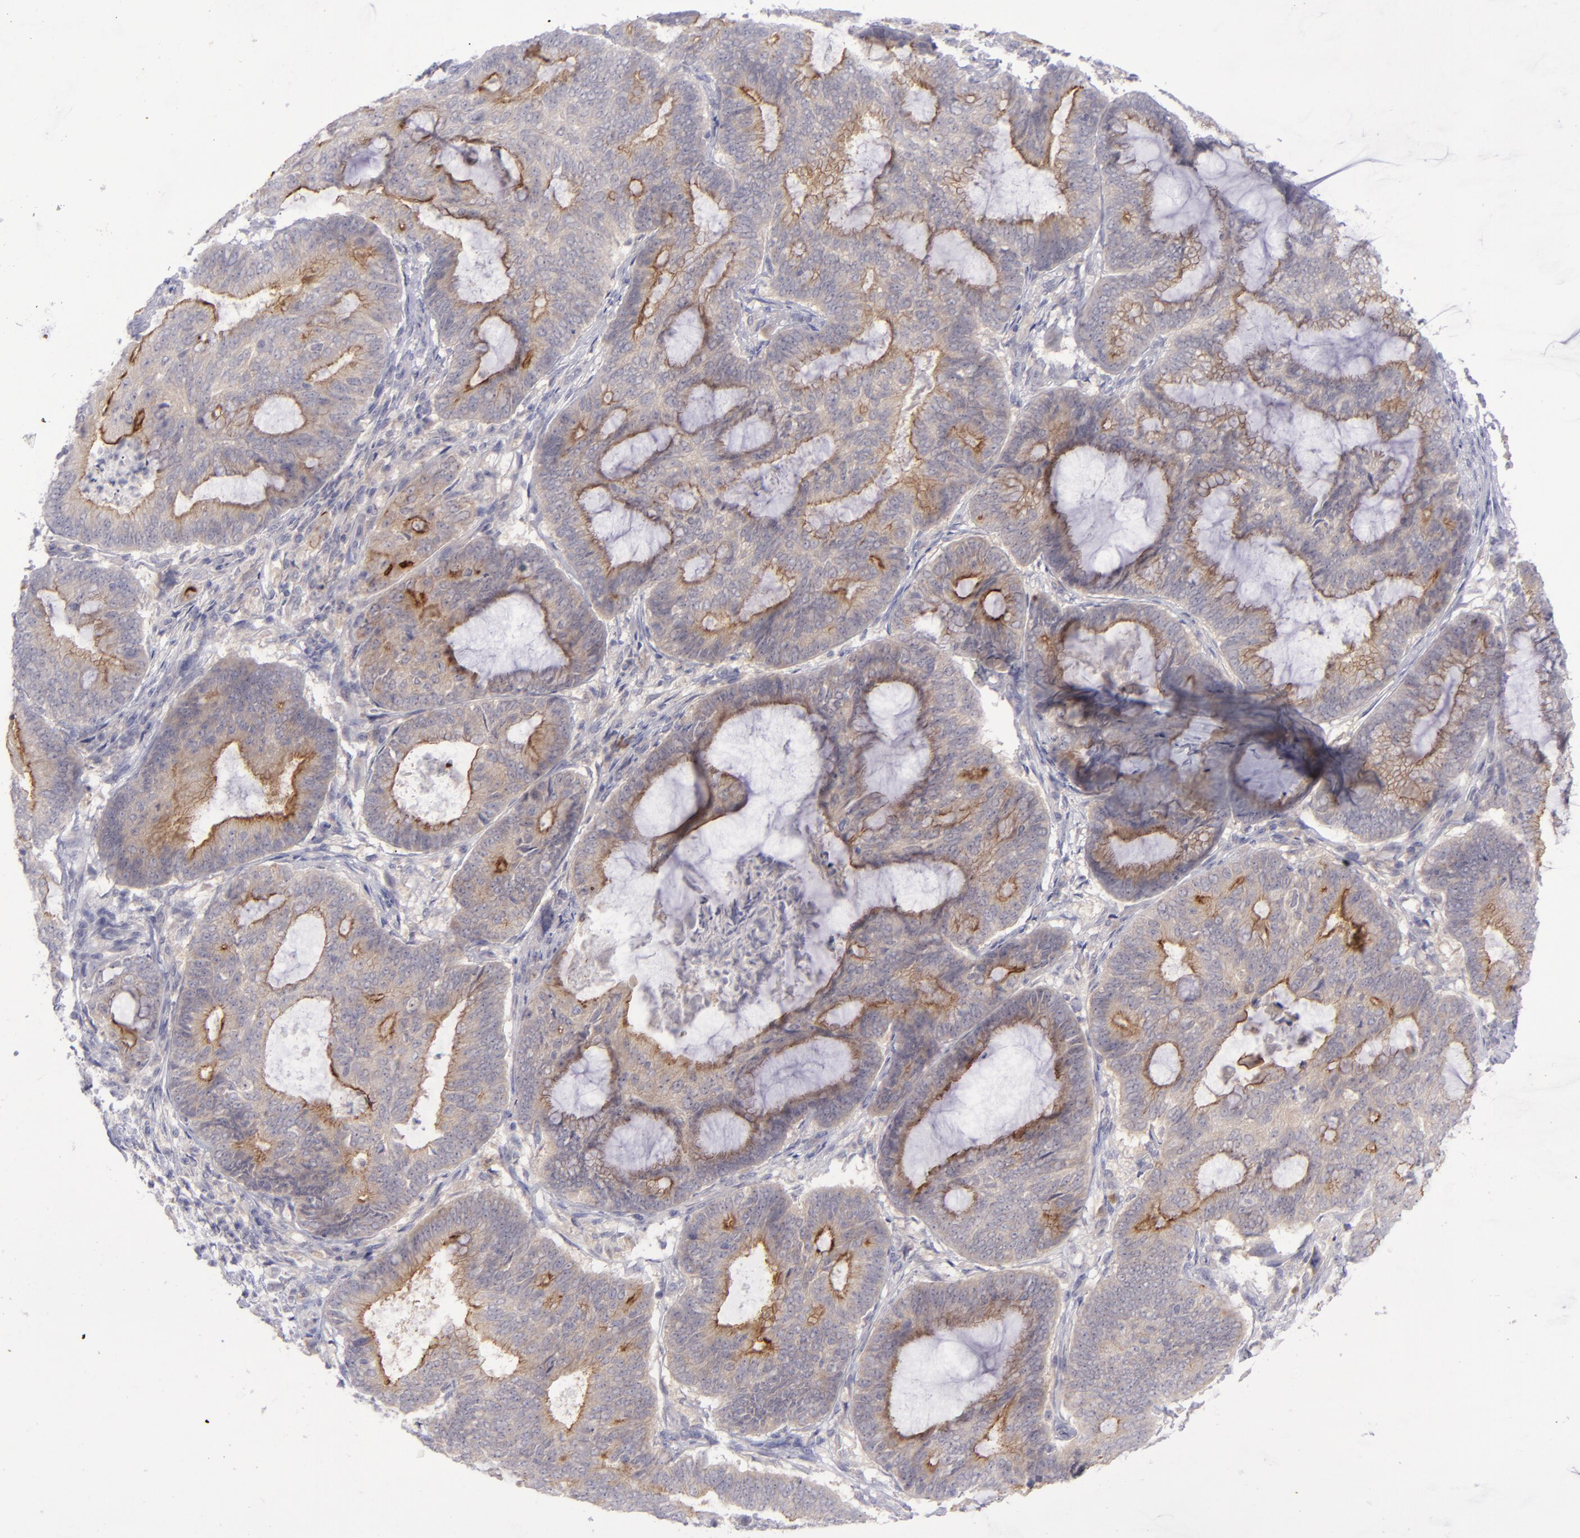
{"staining": {"intensity": "moderate", "quantity": "25%-75%", "location": "cytoplasmic/membranous"}, "tissue": "endometrial cancer", "cell_type": "Tumor cells", "image_type": "cancer", "snomed": [{"axis": "morphology", "description": "Adenocarcinoma, NOS"}, {"axis": "topography", "description": "Endometrium"}], "caption": "The histopathology image exhibits a brown stain indicating the presence of a protein in the cytoplasmic/membranous of tumor cells in adenocarcinoma (endometrial).", "gene": "EVPL", "patient": {"sex": "female", "age": 63}}